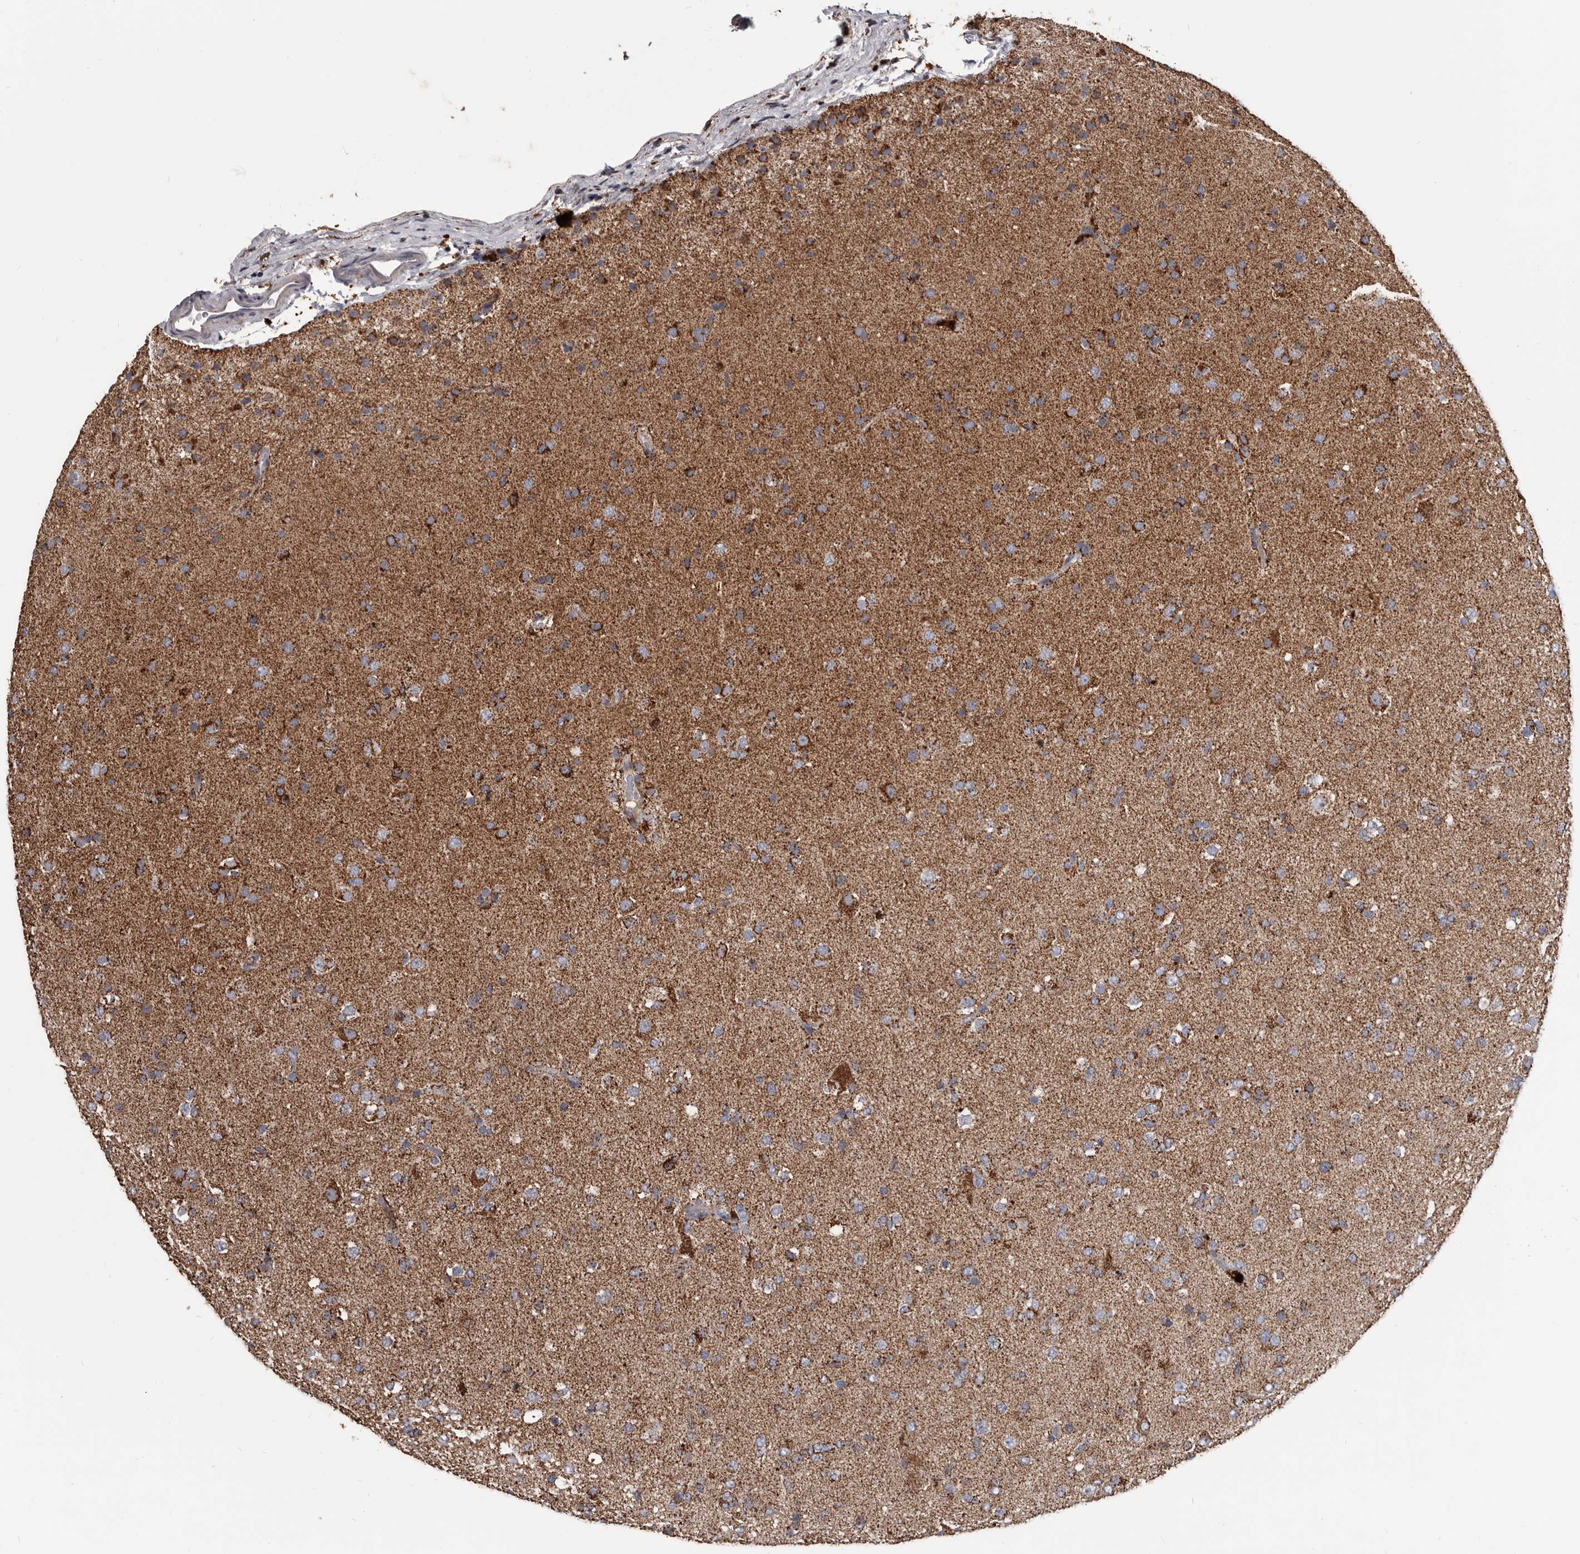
{"staining": {"intensity": "moderate", "quantity": ">75%", "location": "cytoplasmic/membranous"}, "tissue": "glioma", "cell_type": "Tumor cells", "image_type": "cancer", "snomed": [{"axis": "morphology", "description": "Glioma, malignant, Low grade"}, {"axis": "topography", "description": "Brain"}], "caption": "Approximately >75% of tumor cells in human malignant low-grade glioma reveal moderate cytoplasmic/membranous protein expression as visualized by brown immunohistochemical staining.", "gene": "ALDH5A1", "patient": {"sex": "male", "age": 65}}